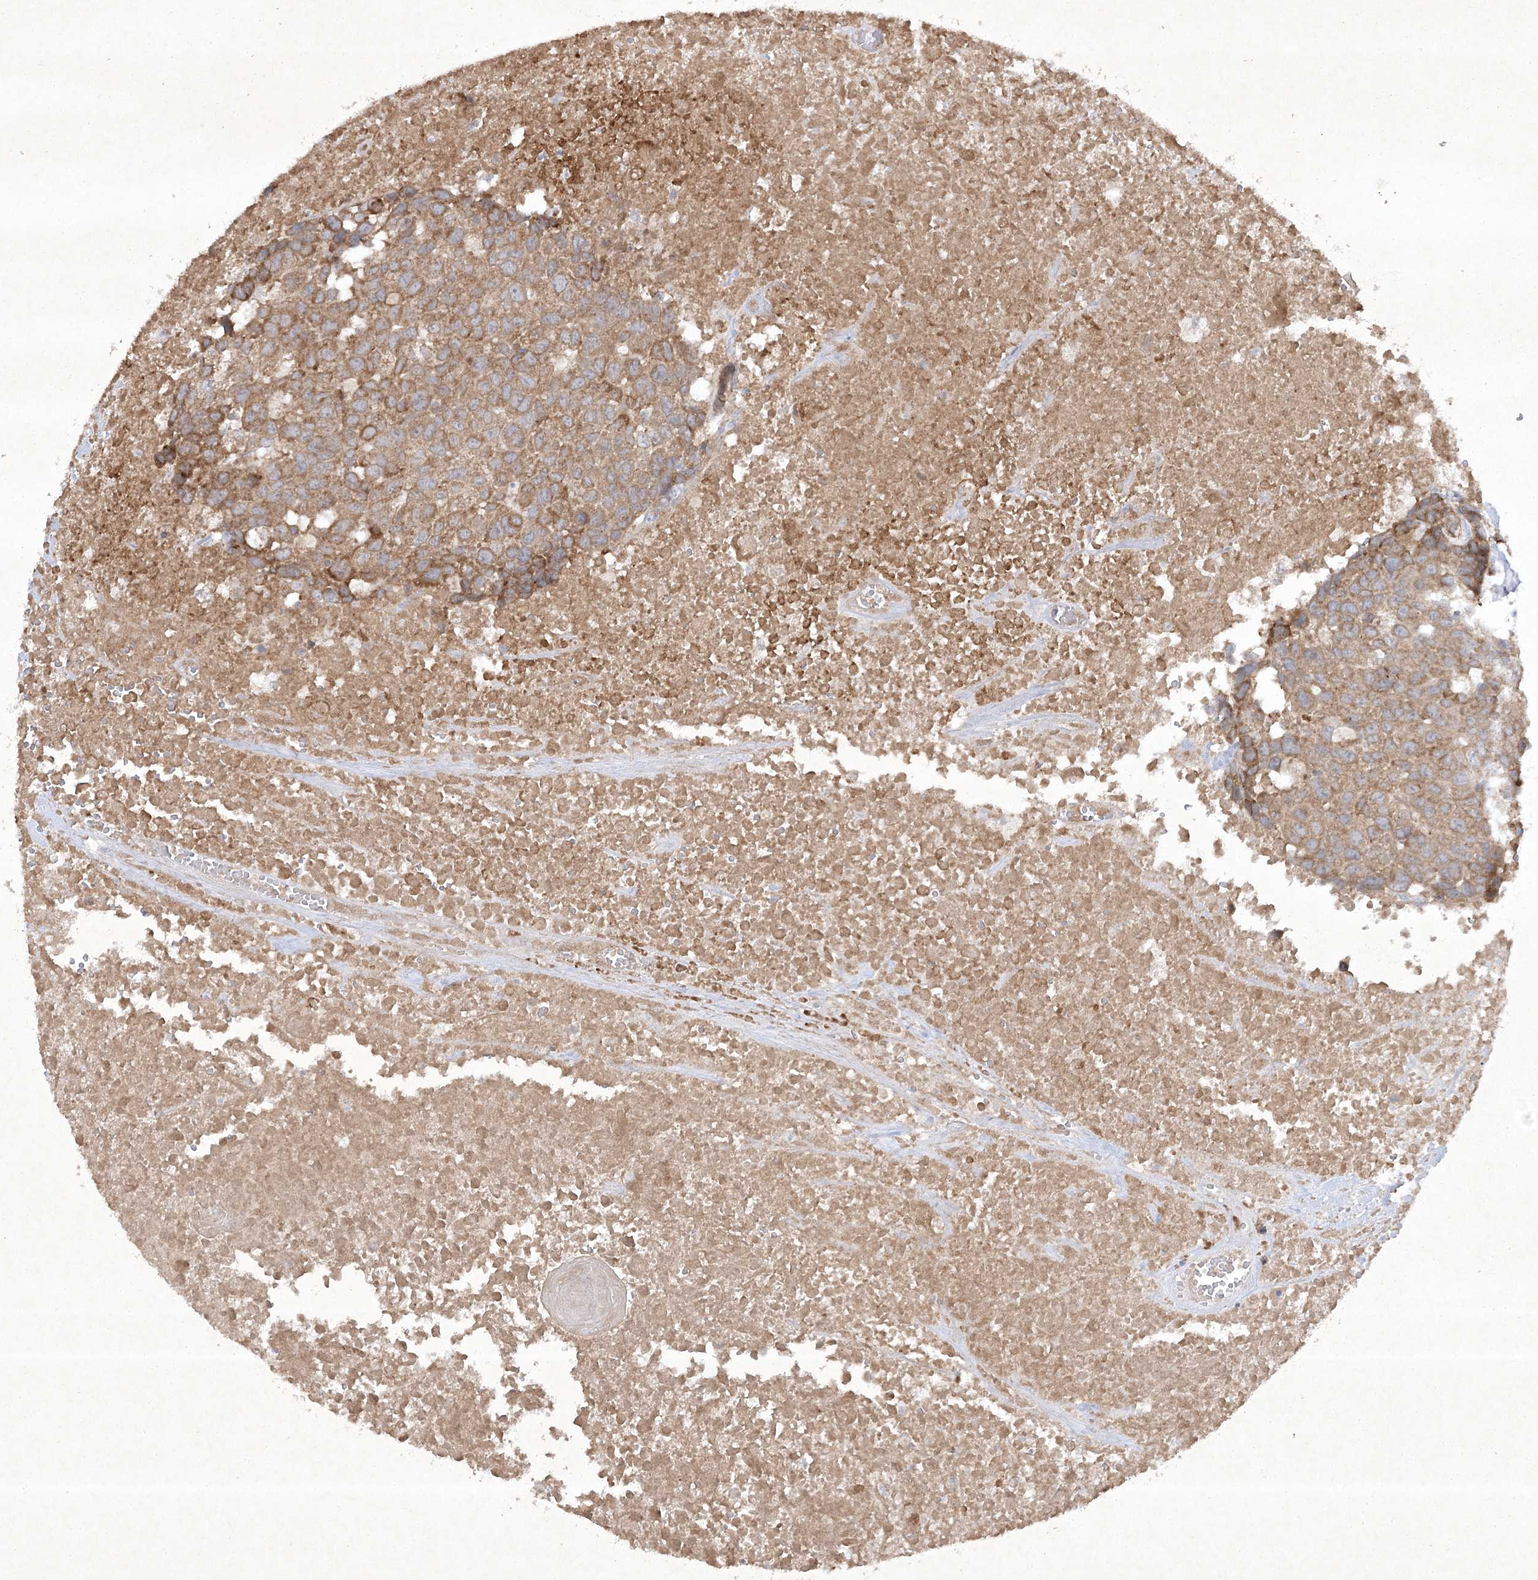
{"staining": {"intensity": "moderate", "quantity": ">75%", "location": "cytoplasmic/membranous"}, "tissue": "head and neck cancer", "cell_type": "Tumor cells", "image_type": "cancer", "snomed": [{"axis": "morphology", "description": "Squamous cell carcinoma, NOS"}, {"axis": "topography", "description": "Head-Neck"}], "caption": "Tumor cells exhibit medium levels of moderate cytoplasmic/membranous positivity in about >75% of cells in human head and neck squamous cell carcinoma.", "gene": "TRAF3IP1", "patient": {"sex": "male", "age": 66}}